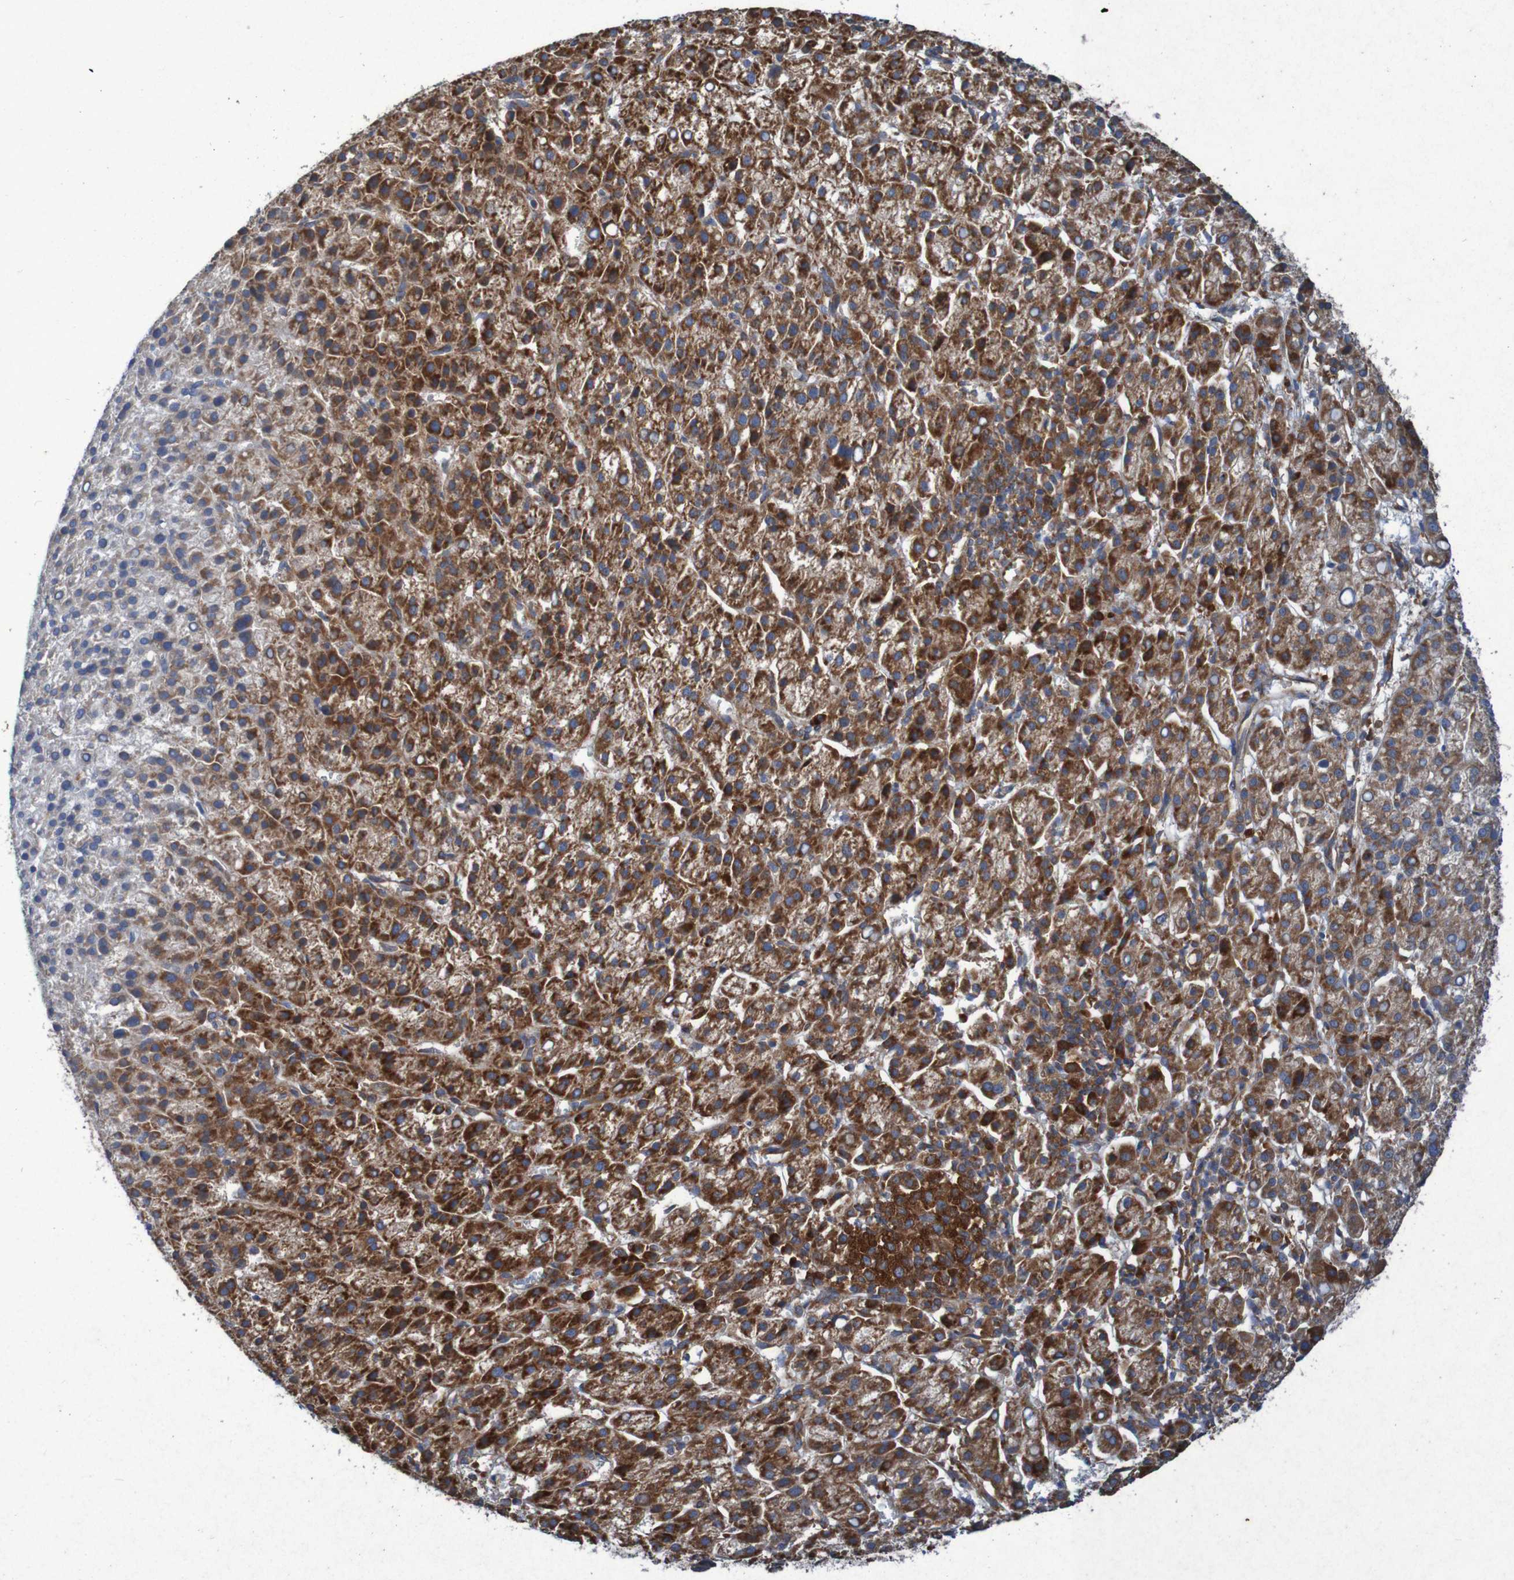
{"staining": {"intensity": "strong", "quantity": ">75%", "location": "cytoplasmic/membranous"}, "tissue": "liver cancer", "cell_type": "Tumor cells", "image_type": "cancer", "snomed": [{"axis": "morphology", "description": "Carcinoma, Hepatocellular, NOS"}, {"axis": "topography", "description": "Liver"}], "caption": "Protein expression analysis of liver hepatocellular carcinoma reveals strong cytoplasmic/membranous staining in approximately >75% of tumor cells.", "gene": "RPL10", "patient": {"sex": "female", "age": 58}}